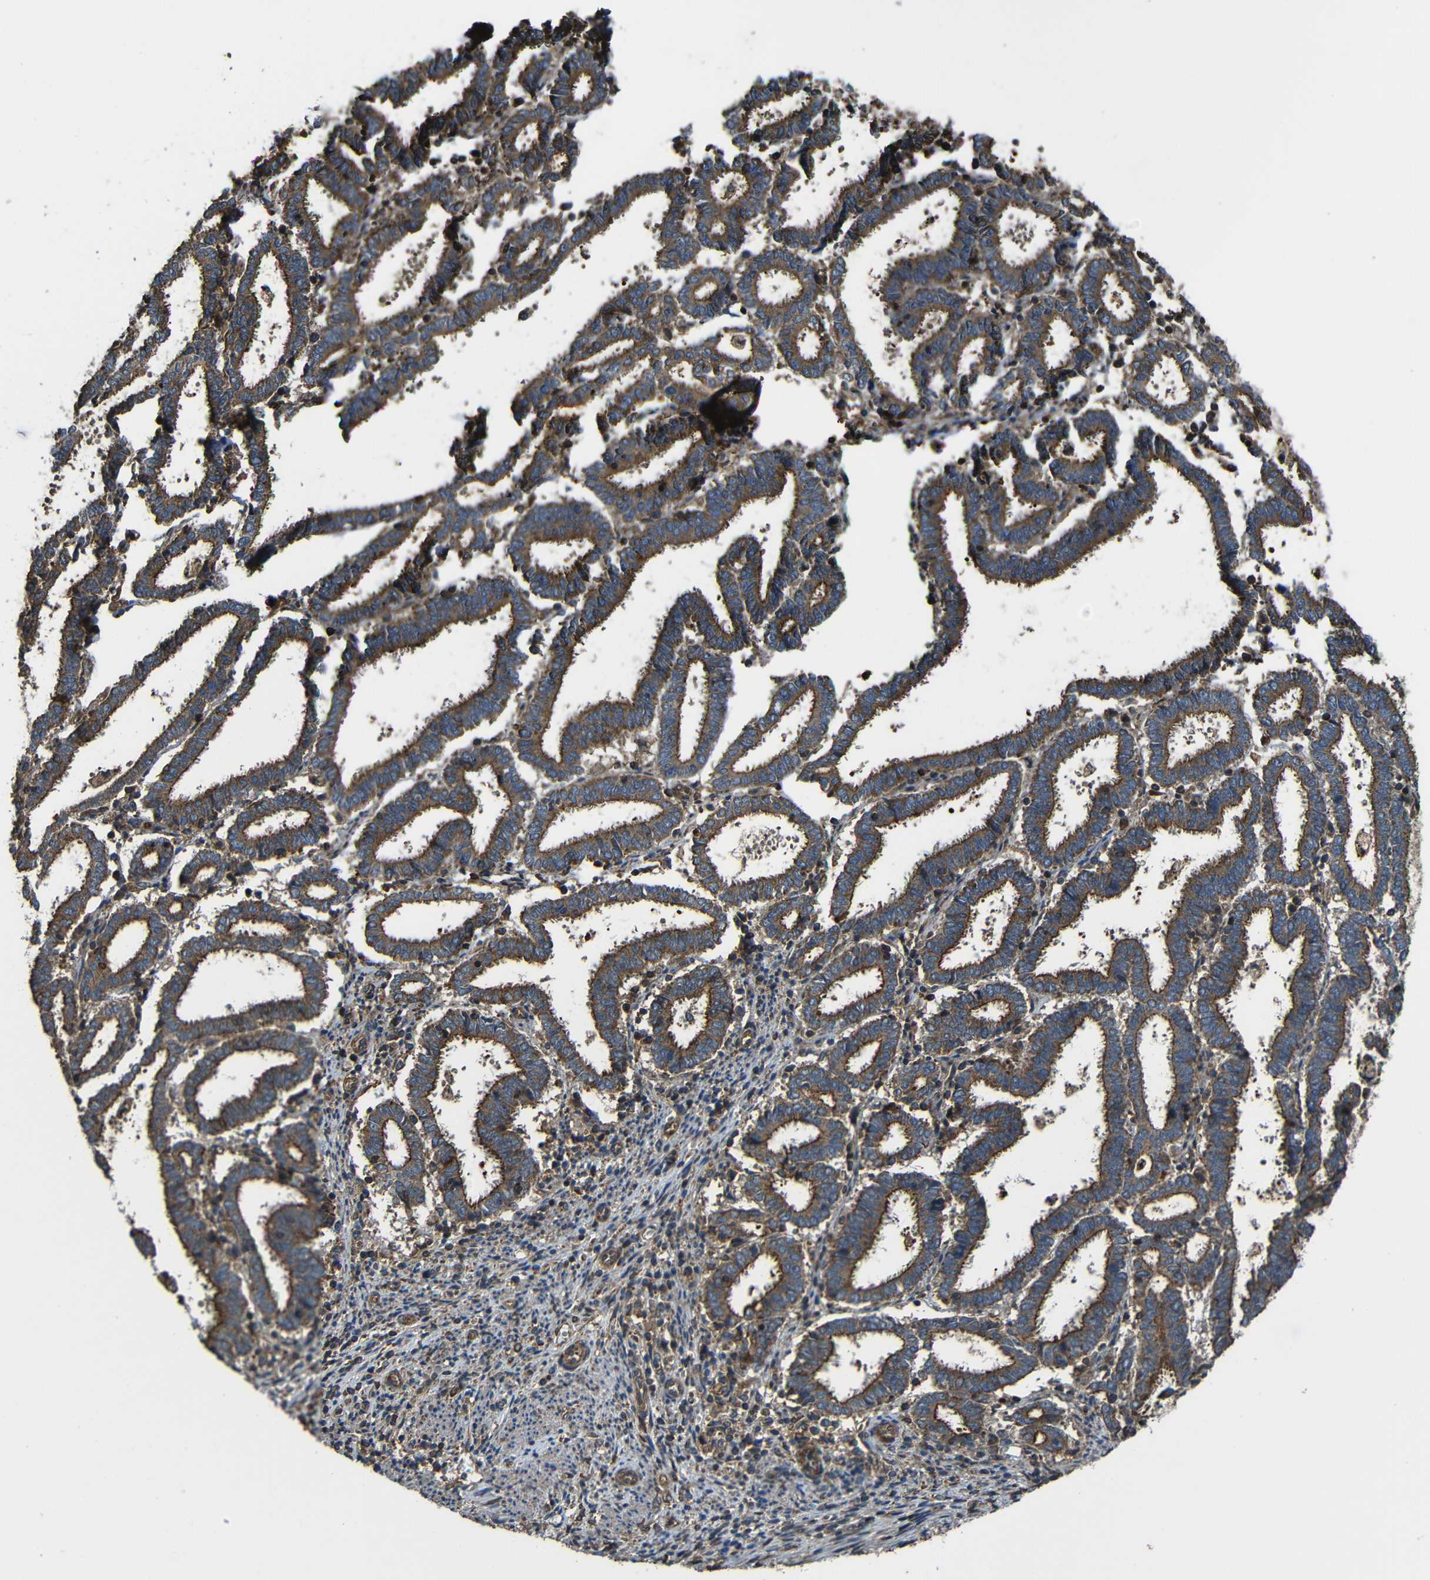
{"staining": {"intensity": "strong", "quantity": ">75%", "location": "cytoplasmic/membranous"}, "tissue": "endometrial cancer", "cell_type": "Tumor cells", "image_type": "cancer", "snomed": [{"axis": "morphology", "description": "Adenocarcinoma, NOS"}, {"axis": "topography", "description": "Uterus"}], "caption": "This is a micrograph of immunohistochemistry (IHC) staining of adenocarcinoma (endometrial), which shows strong staining in the cytoplasmic/membranous of tumor cells.", "gene": "PTCH1", "patient": {"sex": "female", "age": 83}}